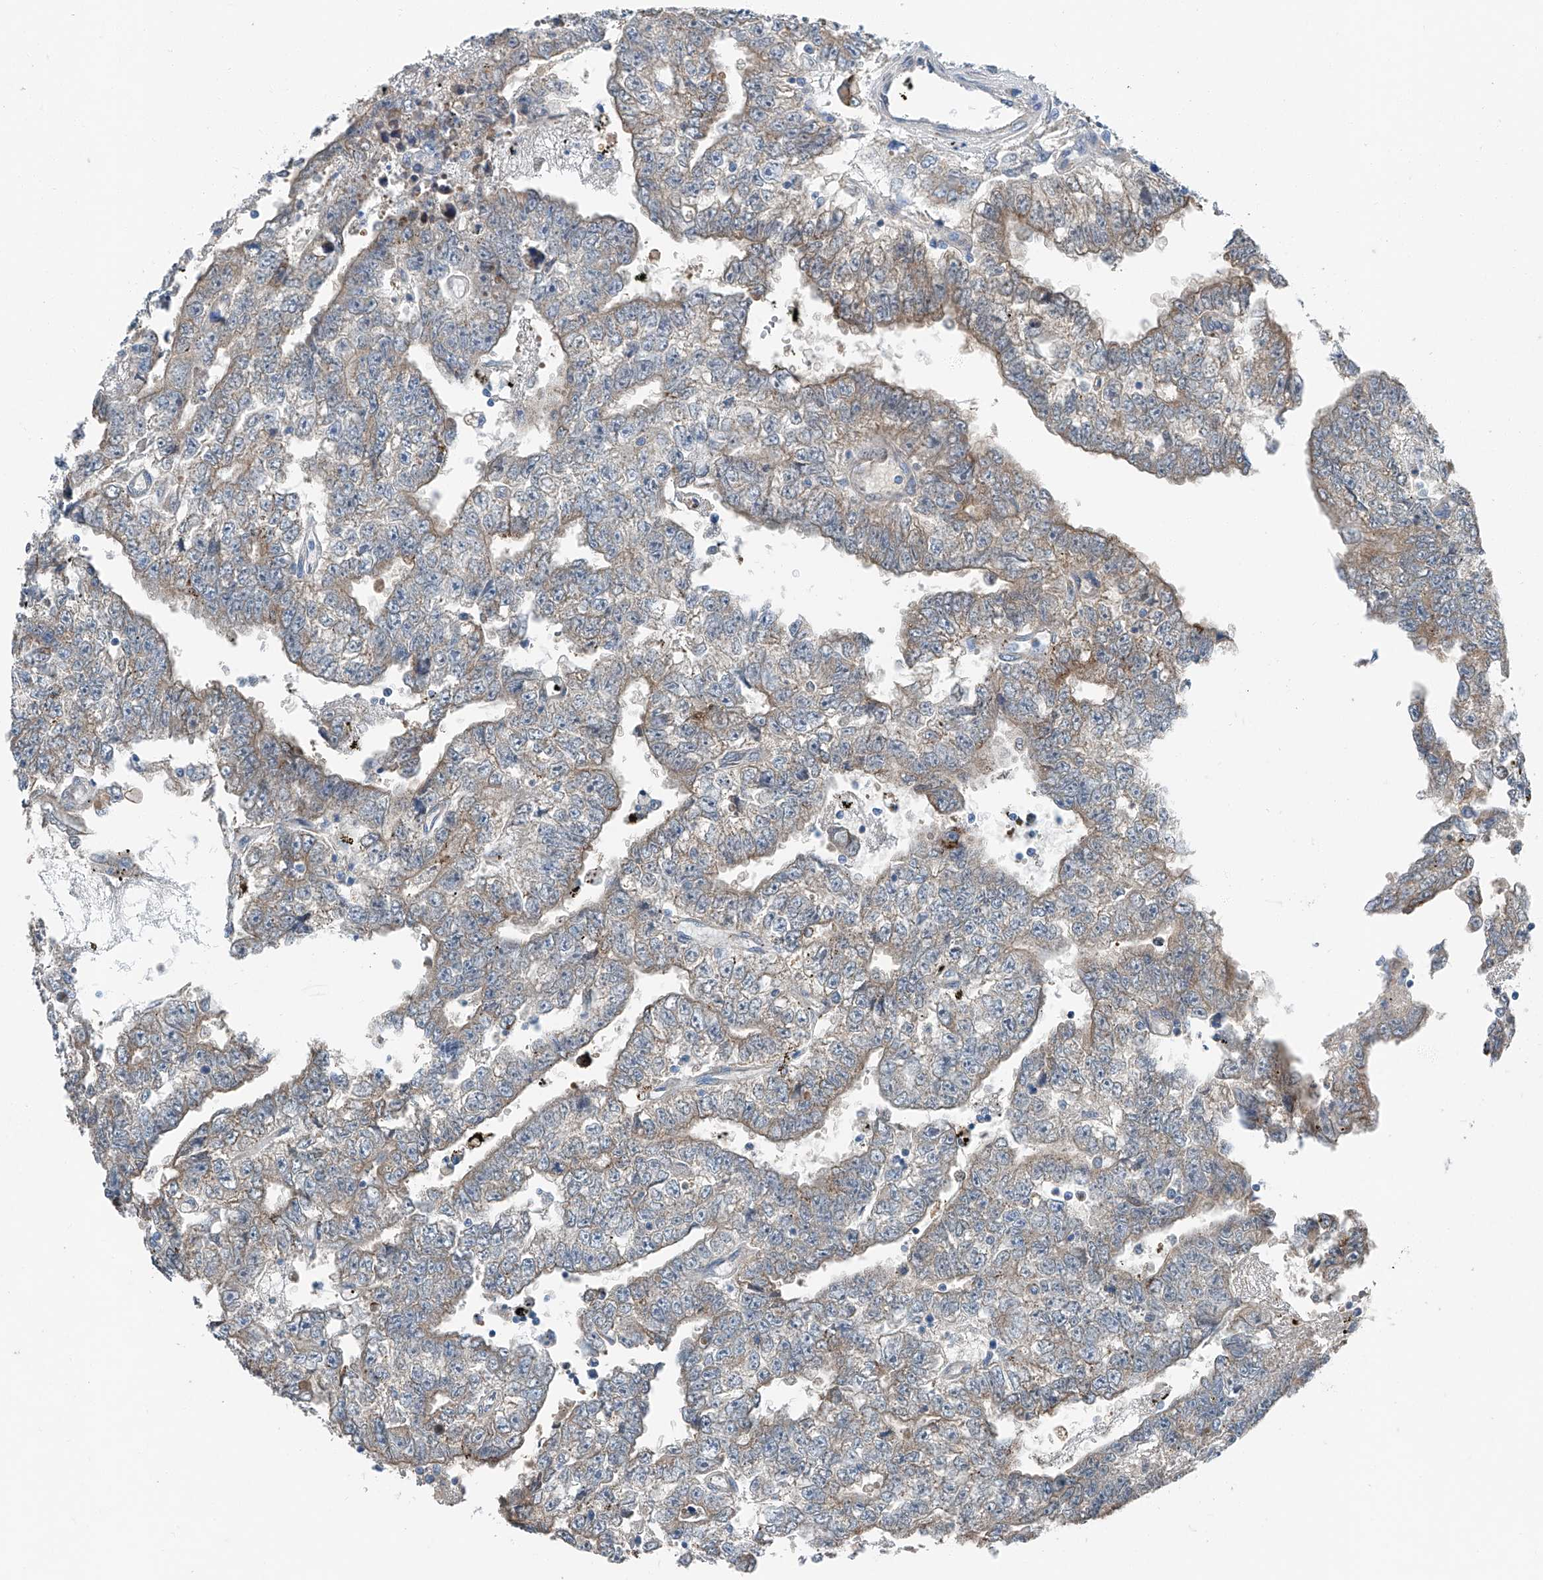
{"staining": {"intensity": "moderate", "quantity": "25%-75%", "location": "cytoplasmic/membranous"}, "tissue": "testis cancer", "cell_type": "Tumor cells", "image_type": "cancer", "snomed": [{"axis": "morphology", "description": "Carcinoma, Embryonal, NOS"}, {"axis": "topography", "description": "Testis"}], "caption": "High-power microscopy captured an immunohistochemistry (IHC) image of testis embryonal carcinoma, revealing moderate cytoplasmic/membranous positivity in approximately 25%-75% of tumor cells. (DAB IHC with brightfield microscopy, high magnification).", "gene": "MDGA1", "patient": {"sex": "male", "age": 25}}